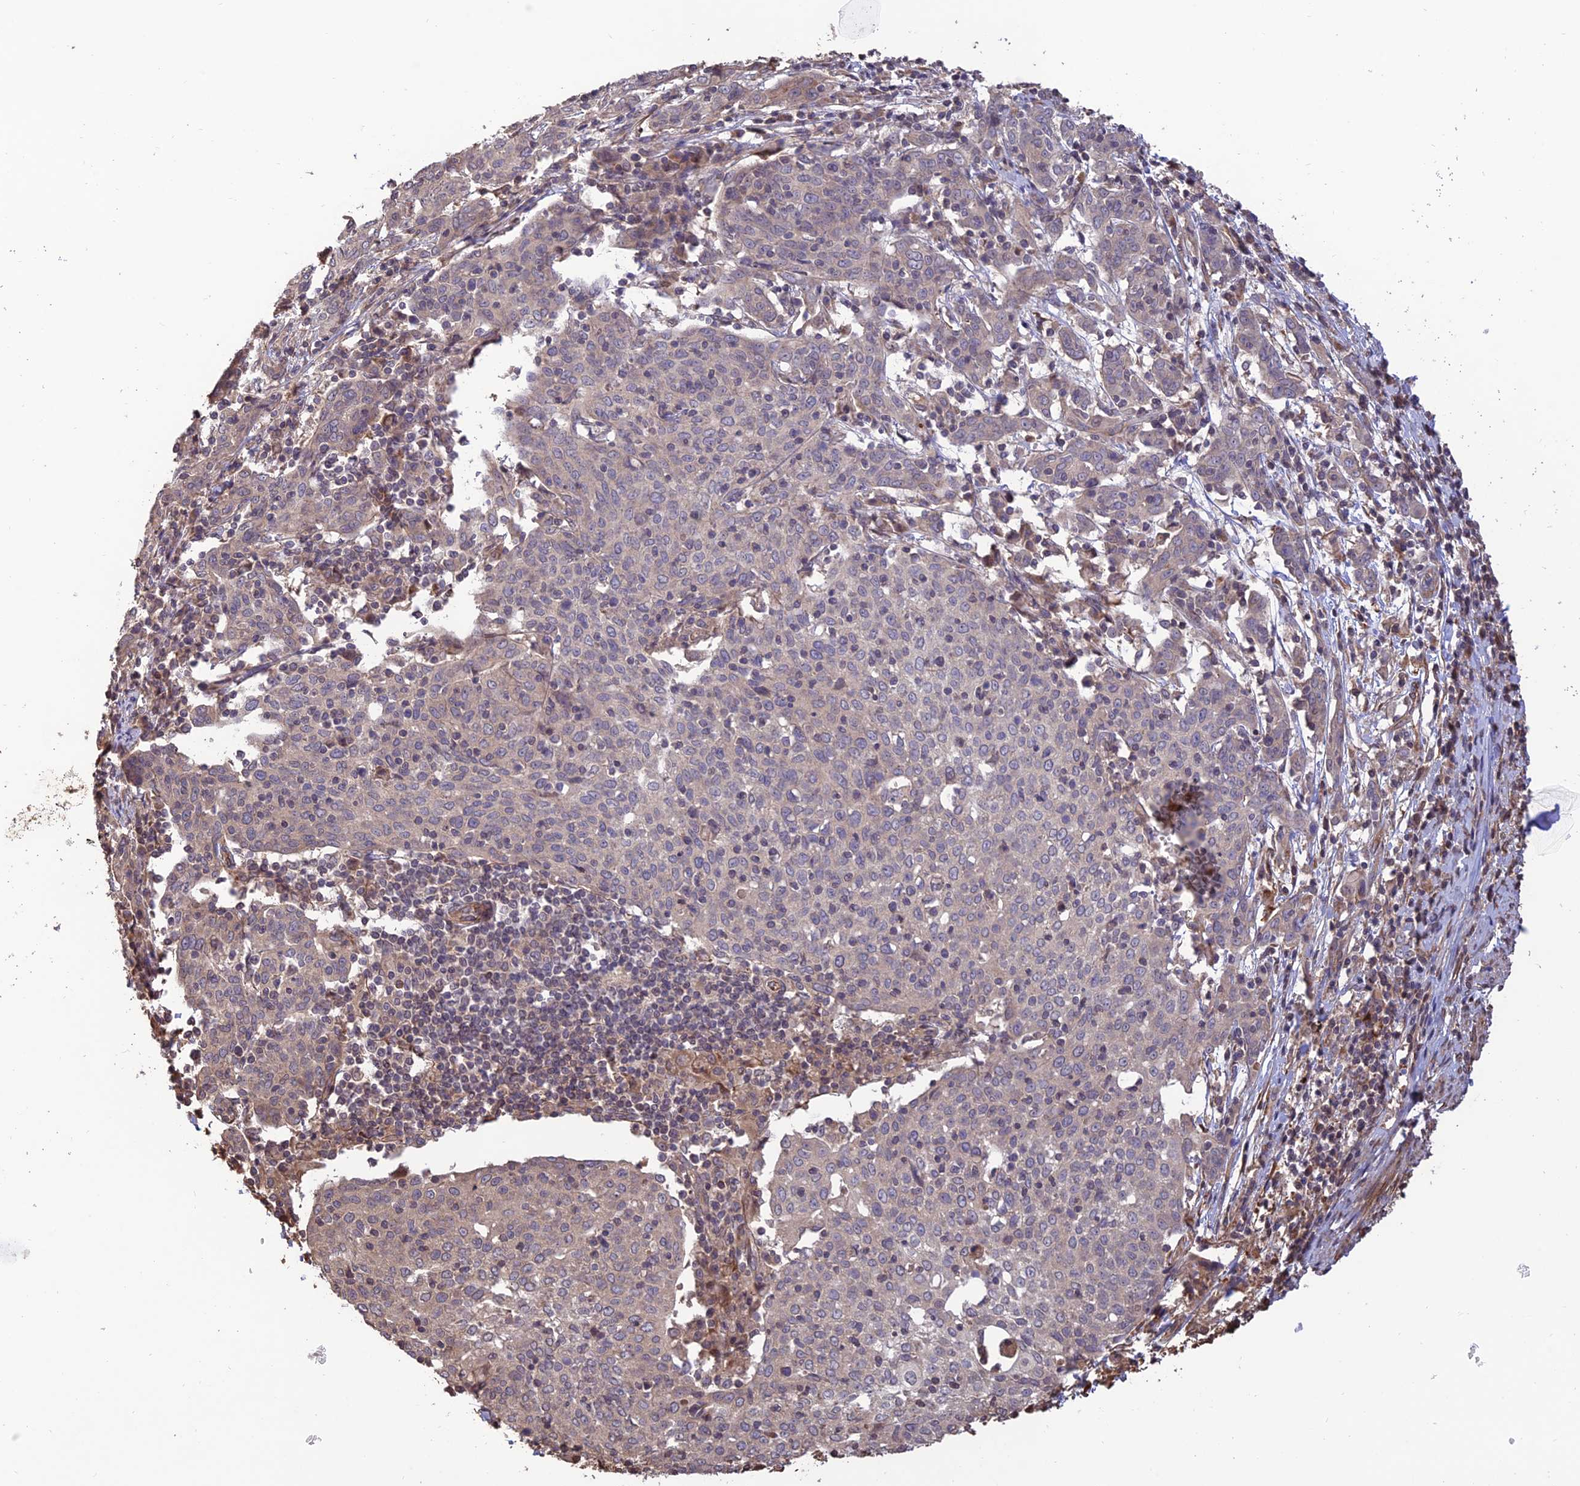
{"staining": {"intensity": "weak", "quantity": "<25%", "location": "cytoplasmic/membranous"}, "tissue": "cervical cancer", "cell_type": "Tumor cells", "image_type": "cancer", "snomed": [{"axis": "morphology", "description": "Squamous cell carcinoma, NOS"}, {"axis": "topography", "description": "Cervix"}], "caption": "Cervical cancer was stained to show a protein in brown. There is no significant positivity in tumor cells.", "gene": "CREBL2", "patient": {"sex": "female", "age": 67}}